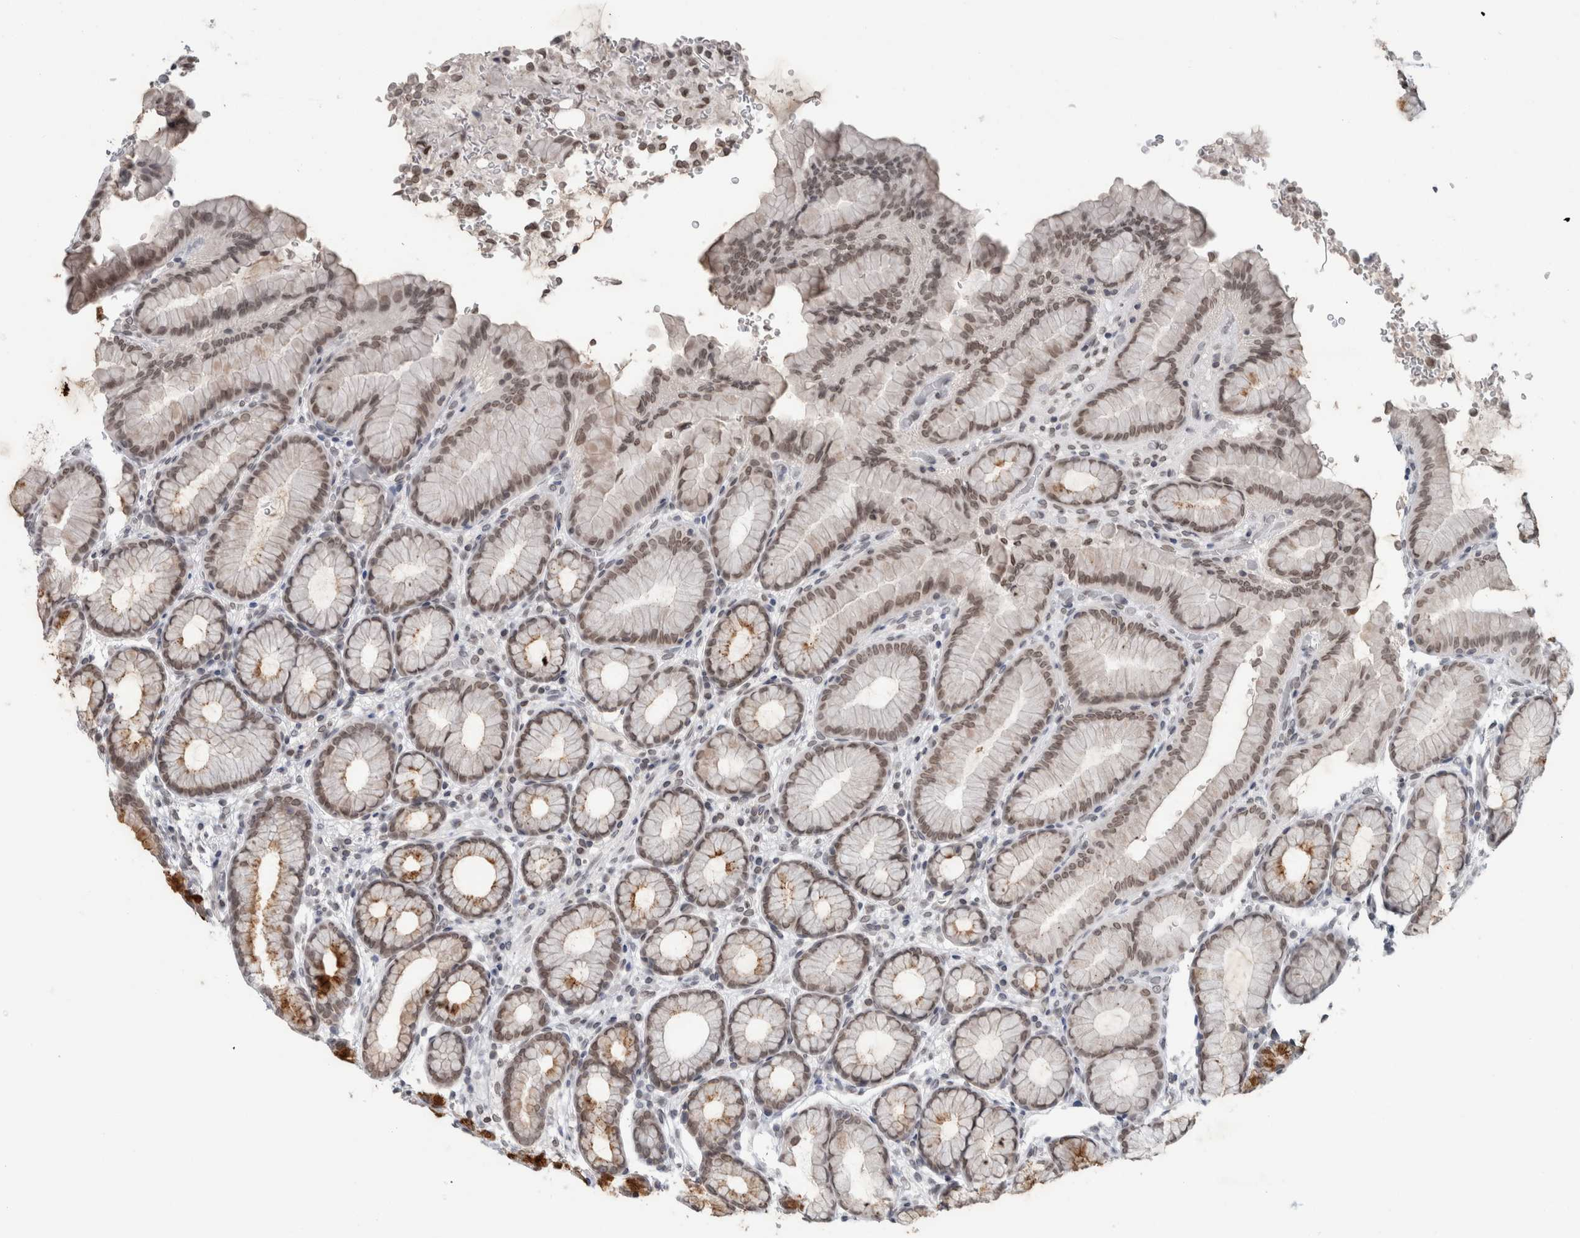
{"staining": {"intensity": "moderate", "quantity": "25%-75%", "location": "cytoplasmic/membranous,nuclear"}, "tissue": "stomach", "cell_type": "Glandular cells", "image_type": "normal", "snomed": [{"axis": "morphology", "description": "Normal tissue, NOS"}, {"axis": "topography", "description": "Stomach"}], "caption": "Immunohistochemical staining of unremarkable human stomach demonstrates moderate cytoplasmic/membranous,nuclear protein positivity in approximately 25%-75% of glandular cells. (Stains: DAB (3,3'-diaminobenzidine) in brown, nuclei in blue, Microscopy: brightfield microscopy at high magnification).", "gene": "ZNF770", "patient": {"sex": "male", "age": 42}}